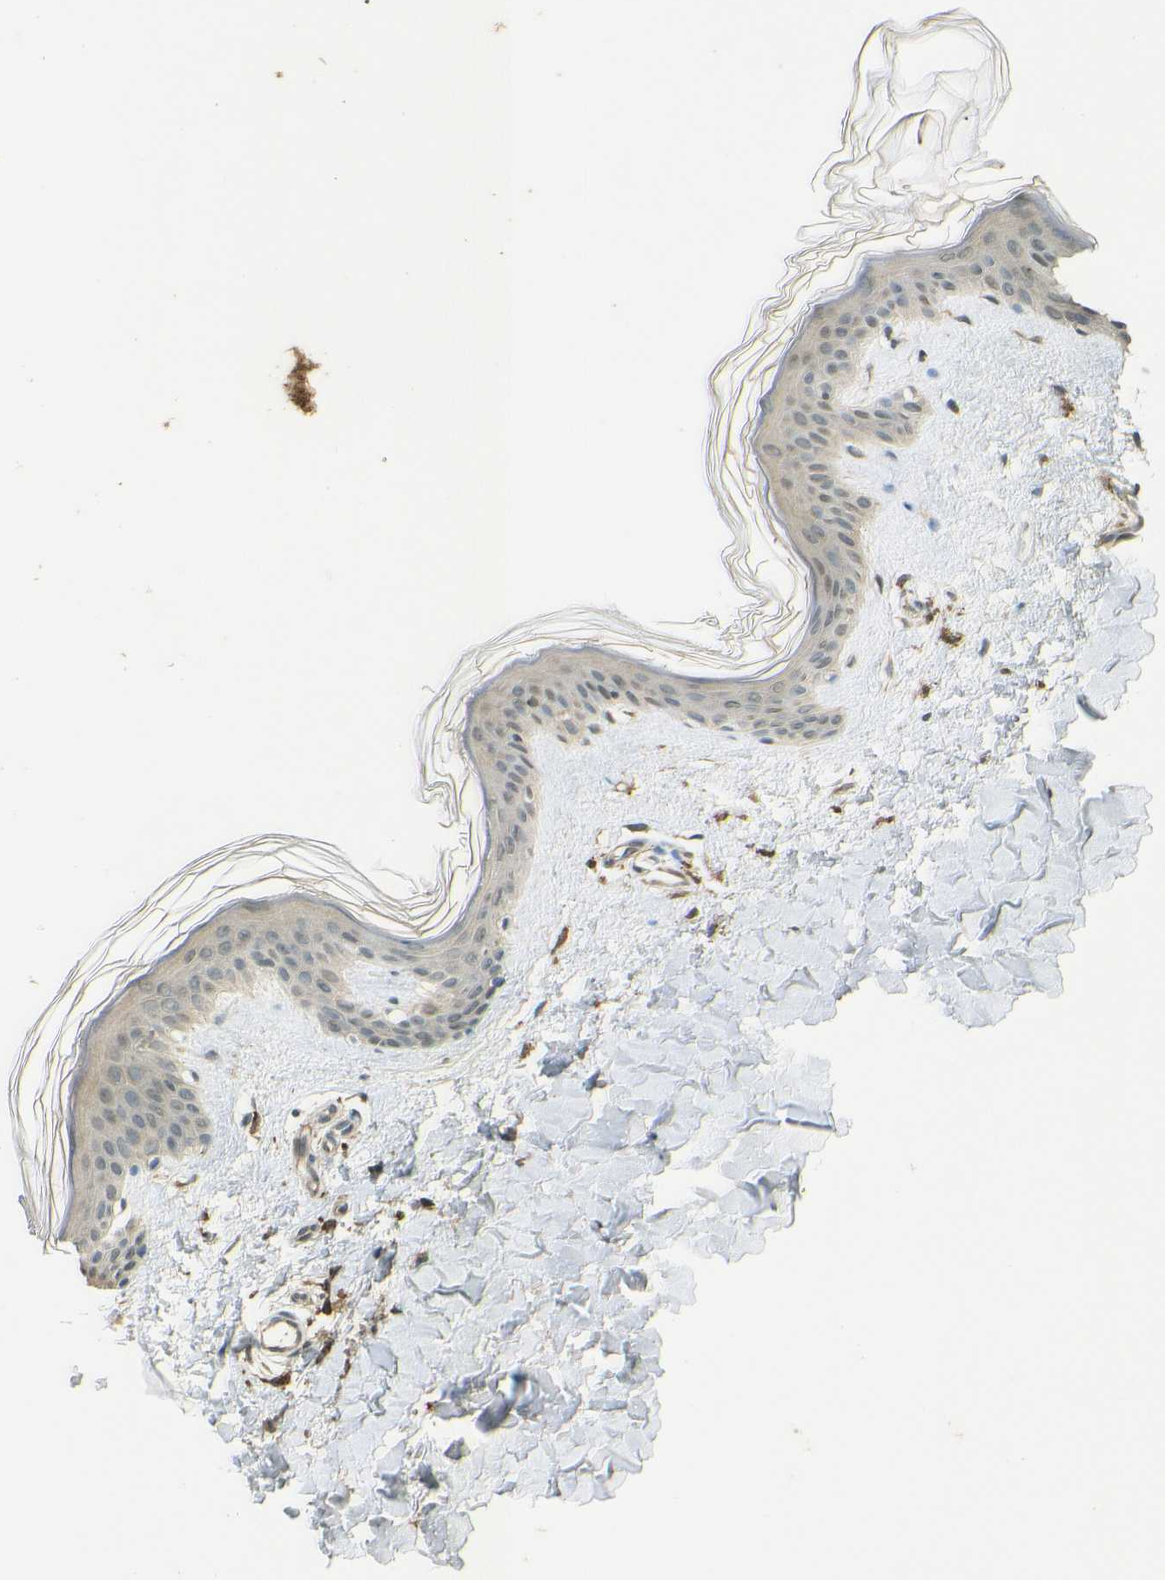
{"staining": {"intensity": "moderate", "quantity": ">75%", "location": "cytoplasmic/membranous"}, "tissue": "skin", "cell_type": "Fibroblasts", "image_type": "normal", "snomed": [{"axis": "morphology", "description": "Normal tissue, NOS"}, {"axis": "topography", "description": "Skin"}], "caption": "DAB (3,3'-diaminobenzidine) immunohistochemical staining of normal human skin demonstrates moderate cytoplasmic/membranous protein expression in about >75% of fibroblasts.", "gene": "DAB2", "patient": {"sex": "female", "age": 41}}